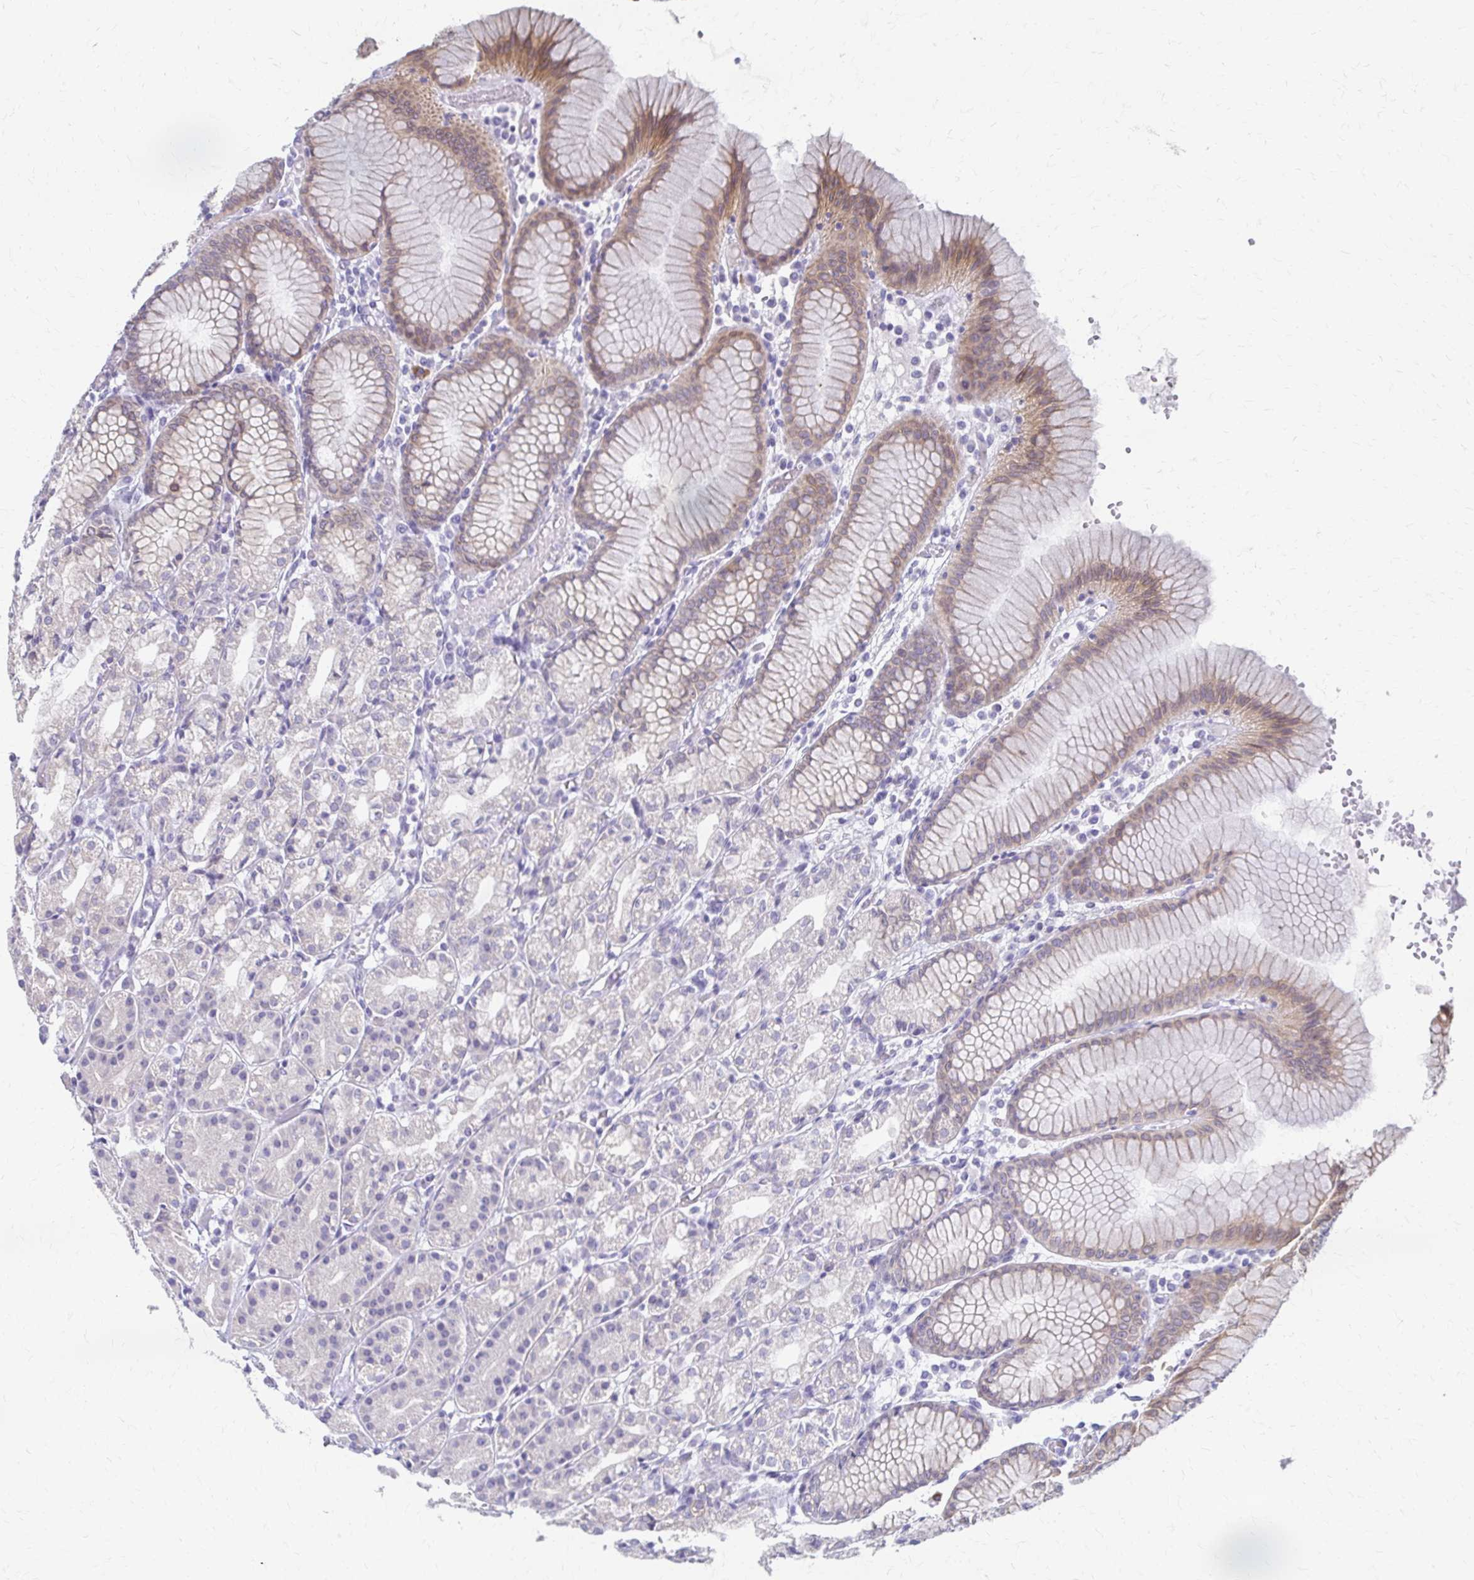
{"staining": {"intensity": "moderate", "quantity": "<25%", "location": "cytoplasmic/membranous"}, "tissue": "stomach", "cell_type": "Glandular cells", "image_type": "normal", "snomed": [{"axis": "morphology", "description": "Normal tissue, NOS"}, {"axis": "topography", "description": "Stomach"}], "caption": "Moderate cytoplasmic/membranous protein positivity is seen in approximately <25% of glandular cells in stomach. Ihc stains the protein in brown and the nuclei are stained blue.", "gene": "CYB5A", "patient": {"sex": "female", "age": 57}}